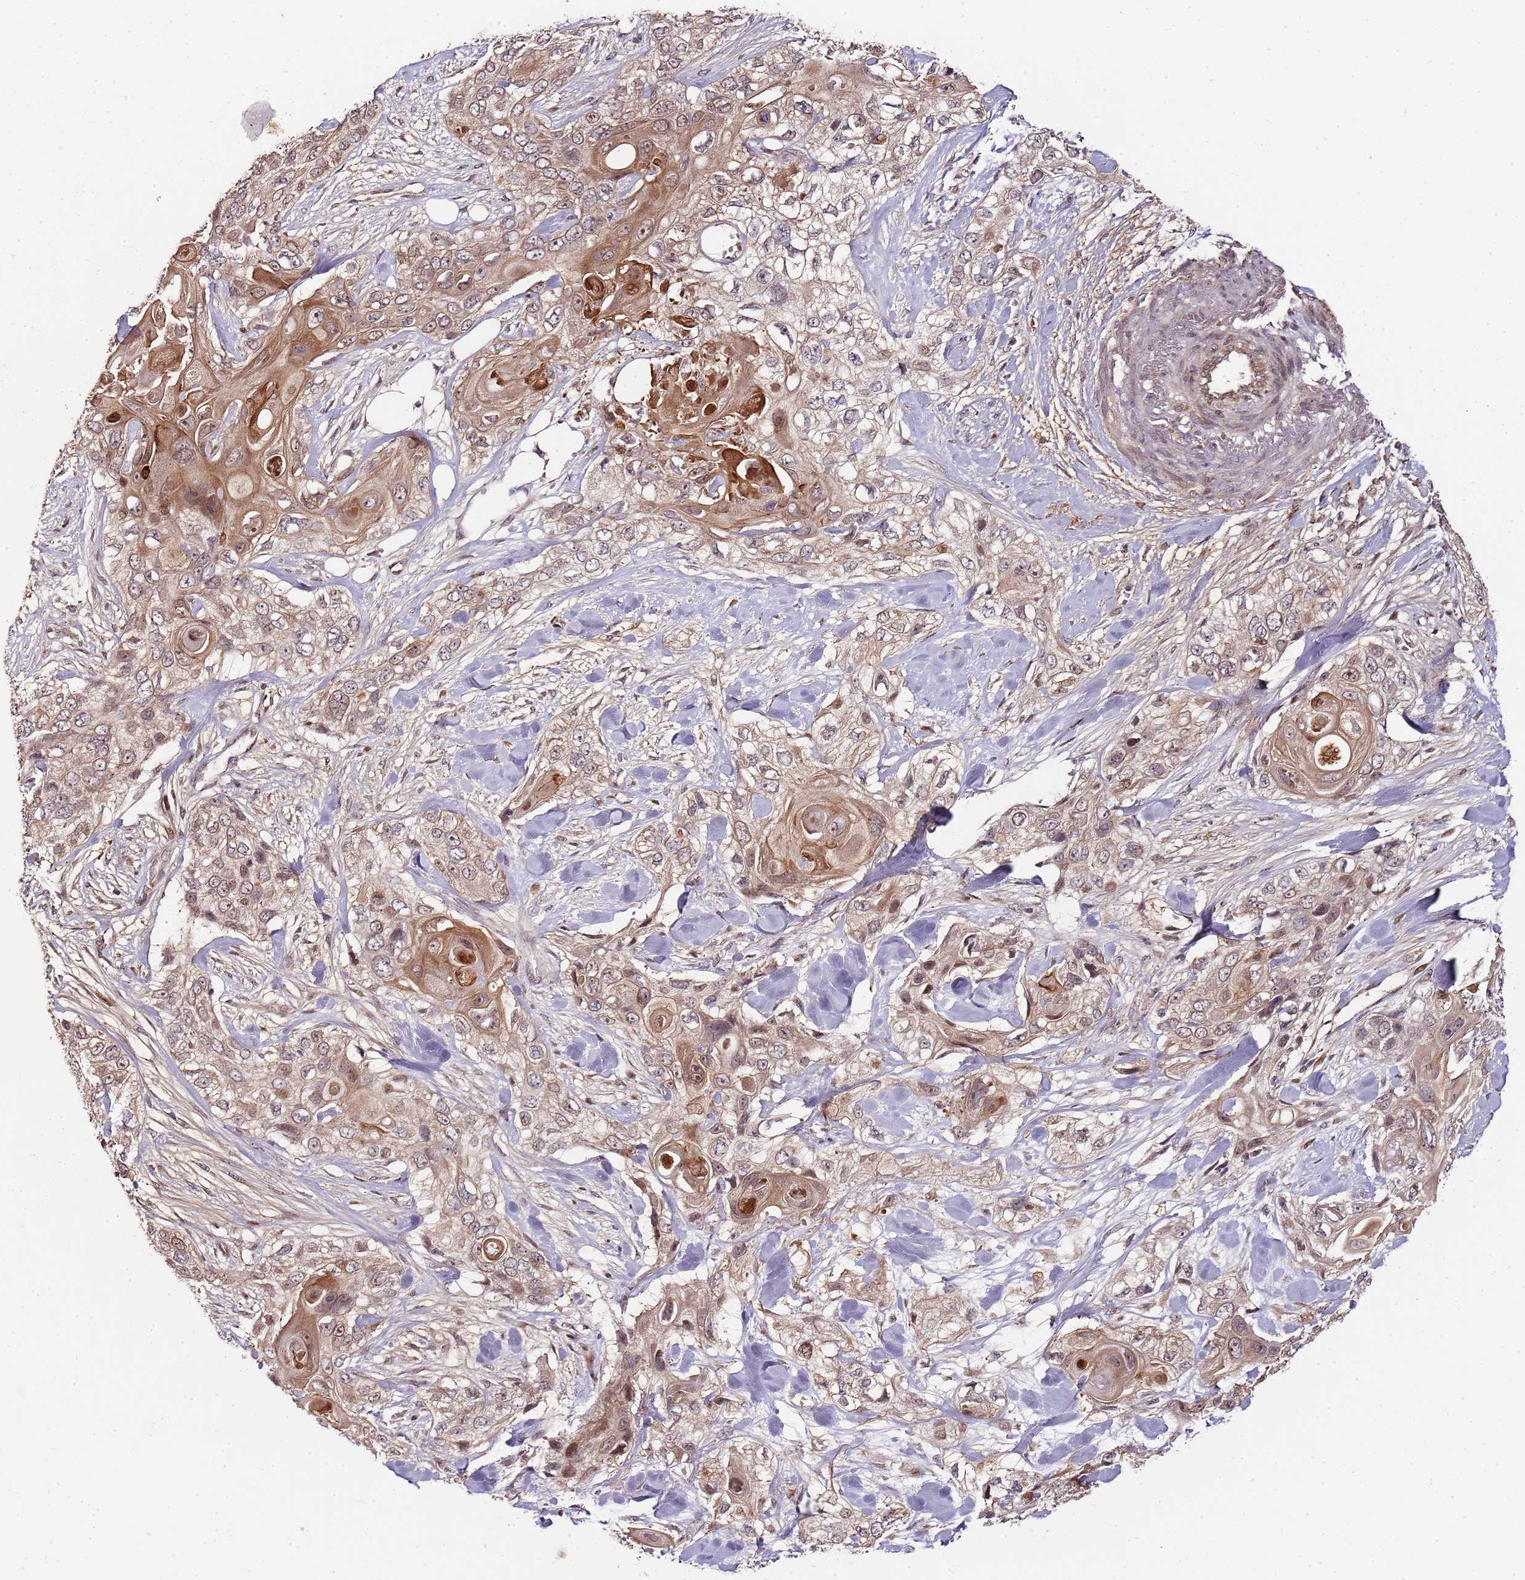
{"staining": {"intensity": "moderate", "quantity": "25%-75%", "location": "cytoplasmic/membranous"}, "tissue": "skin cancer", "cell_type": "Tumor cells", "image_type": "cancer", "snomed": [{"axis": "morphology", "description": "Normal tissue, NOS"}, {"axis": "morphology", "description": "Squamous cell carcinoma, NOS"}, {"axis": "topography", "description": "Skin"}], "caption": "Immunohistochemical staining of skin cancer (squamous cell carcinoma) reveals medium levels of moderate cytoplasmic/membranous staining in about 25%-75% of tumor cells.", "gene": "EDC3", "patient": {"sex": "male", "age": 72}}